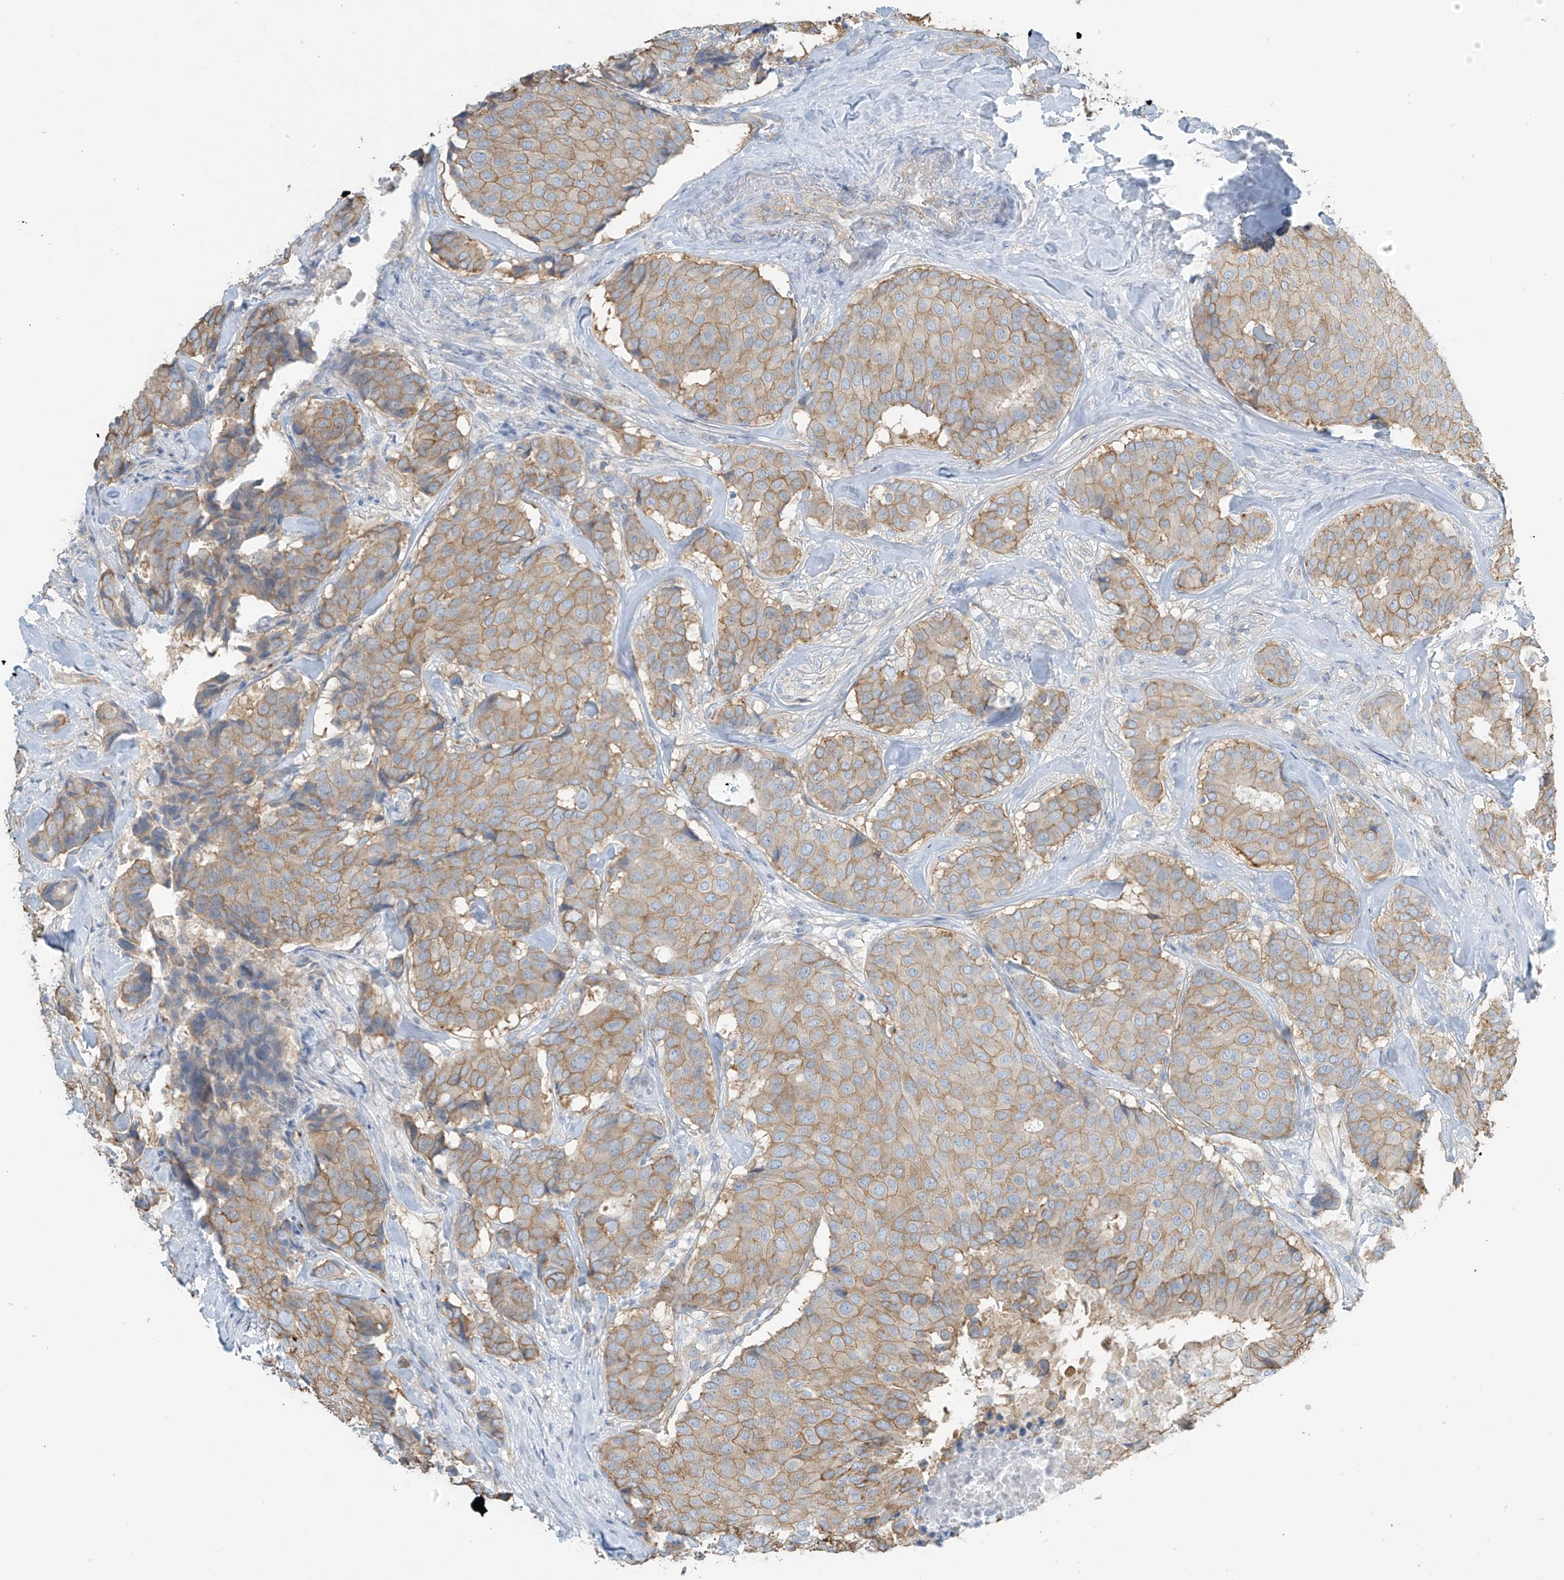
{"staining": {"intensity": "weak", "quantity": ">75%", "location": "cytoplasmic/membranous"}, "tissue": "breast cancer", "cell_type": "Tumor cells", "image_type": "cancer", "snomed": [{"axis": "morphology", "description": "Duct carcinoma"}, {"axis": "topography", "description": "Breast"}], "caption": "Invasive ductal carcinoma (breast) stained with a protein marker exhibits weak staining in tumor cells.", "gene": "ZNF846", "patient": {"sex": "female", "age": 75}}